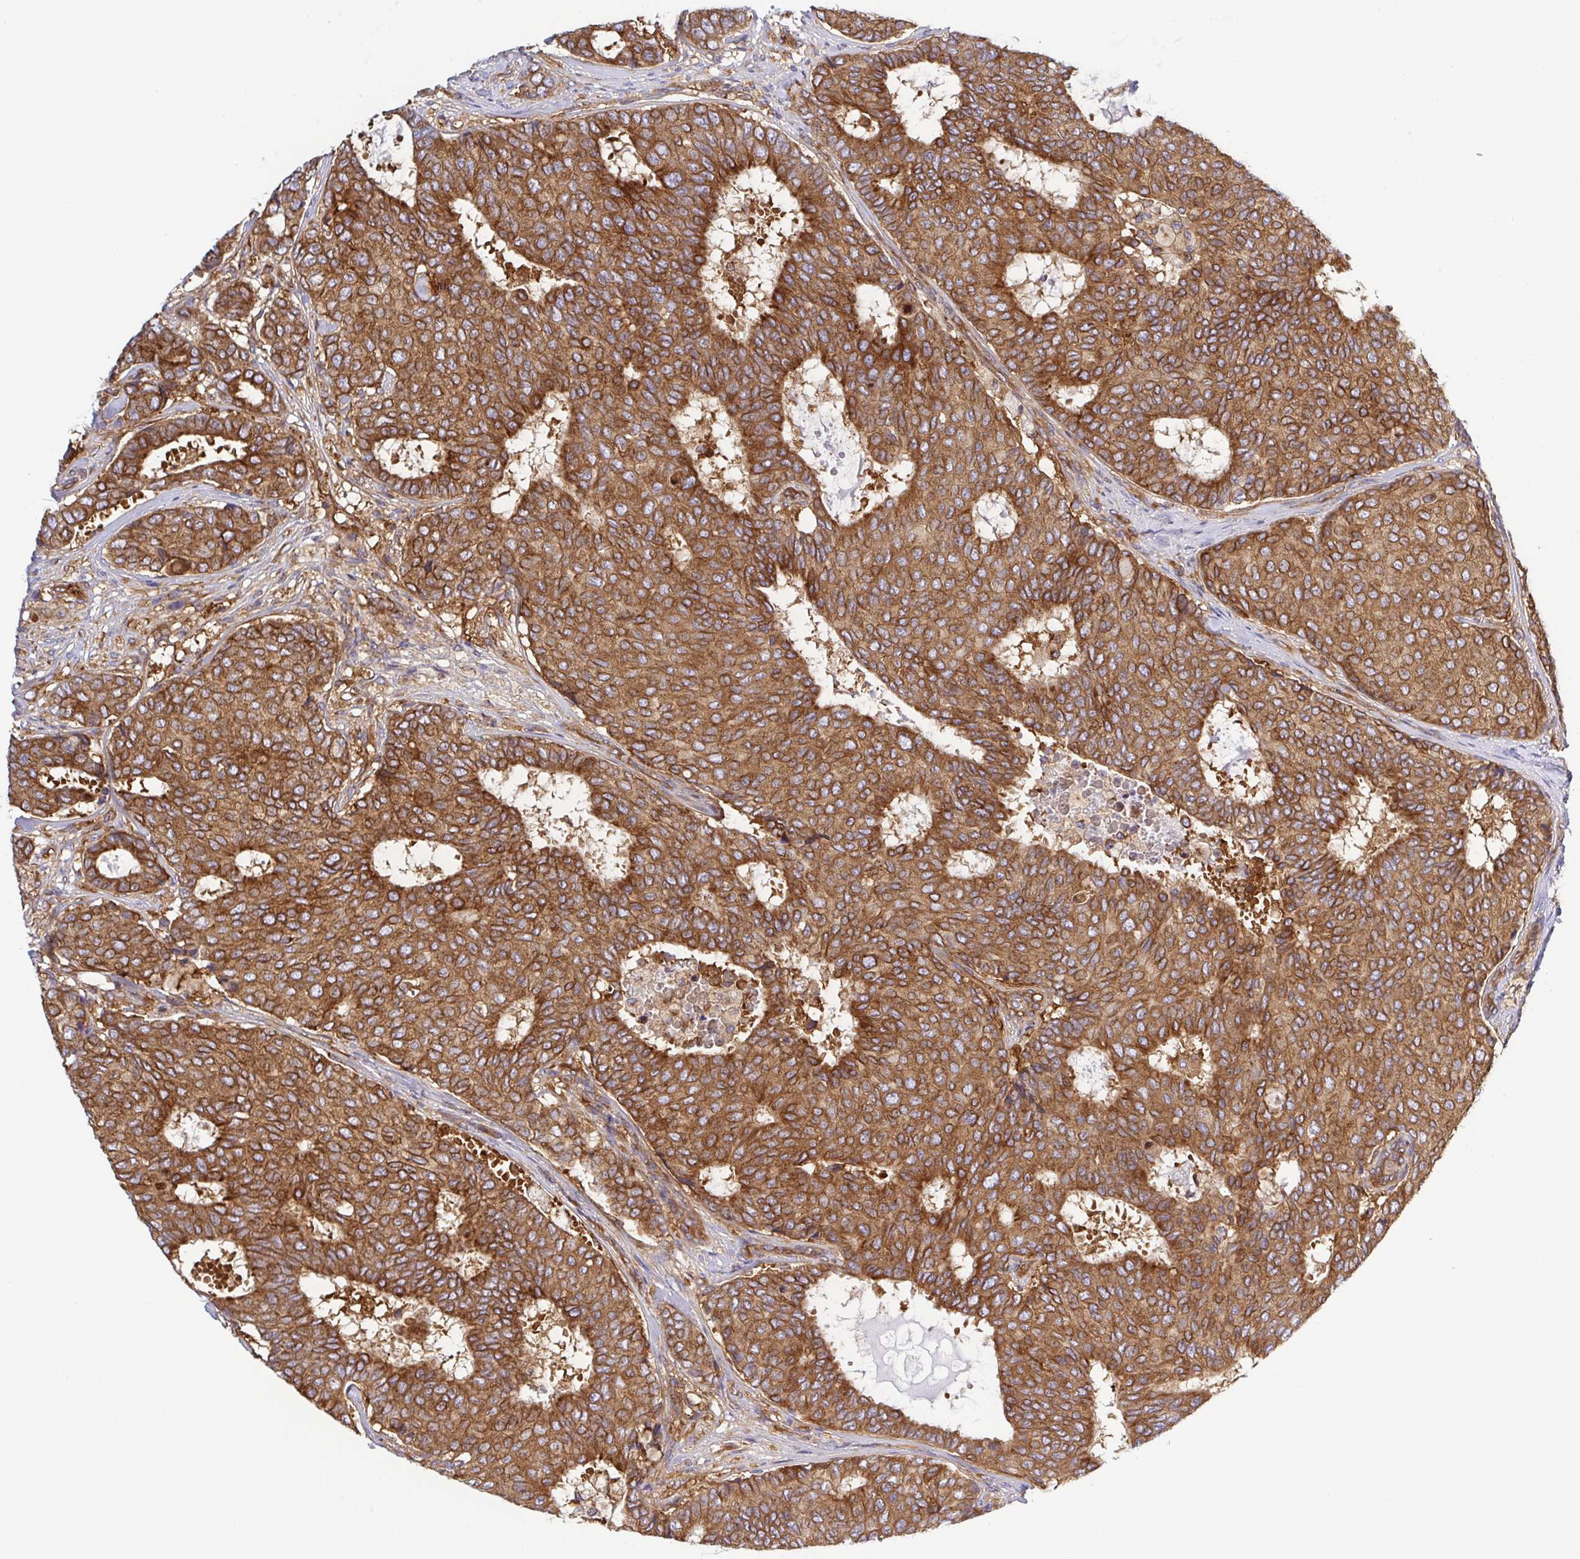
{"staining": {"intensity": "strong", "quantity": ">75%", "location": "cytoplasmic/membranous"}, "tissue": "breast cancer", "cell_type": "Tumor cells", "image_type": "cancer", "snomed": [{"axis": "morphology", "description": "Duct carcinoma"}, {"axis": "topography", "description": "Breast"}], "caption": "The histopathology image reveals a brown stain indicating the presence of a protein in the cytoplasmic/membranous of tumor cells in intraductal carcinoma (breast). (Brightfield microscopy of DAB IHC at high magnification).", "gene": "KIF5B", "patient": {"sex": "female", "age": 75}}